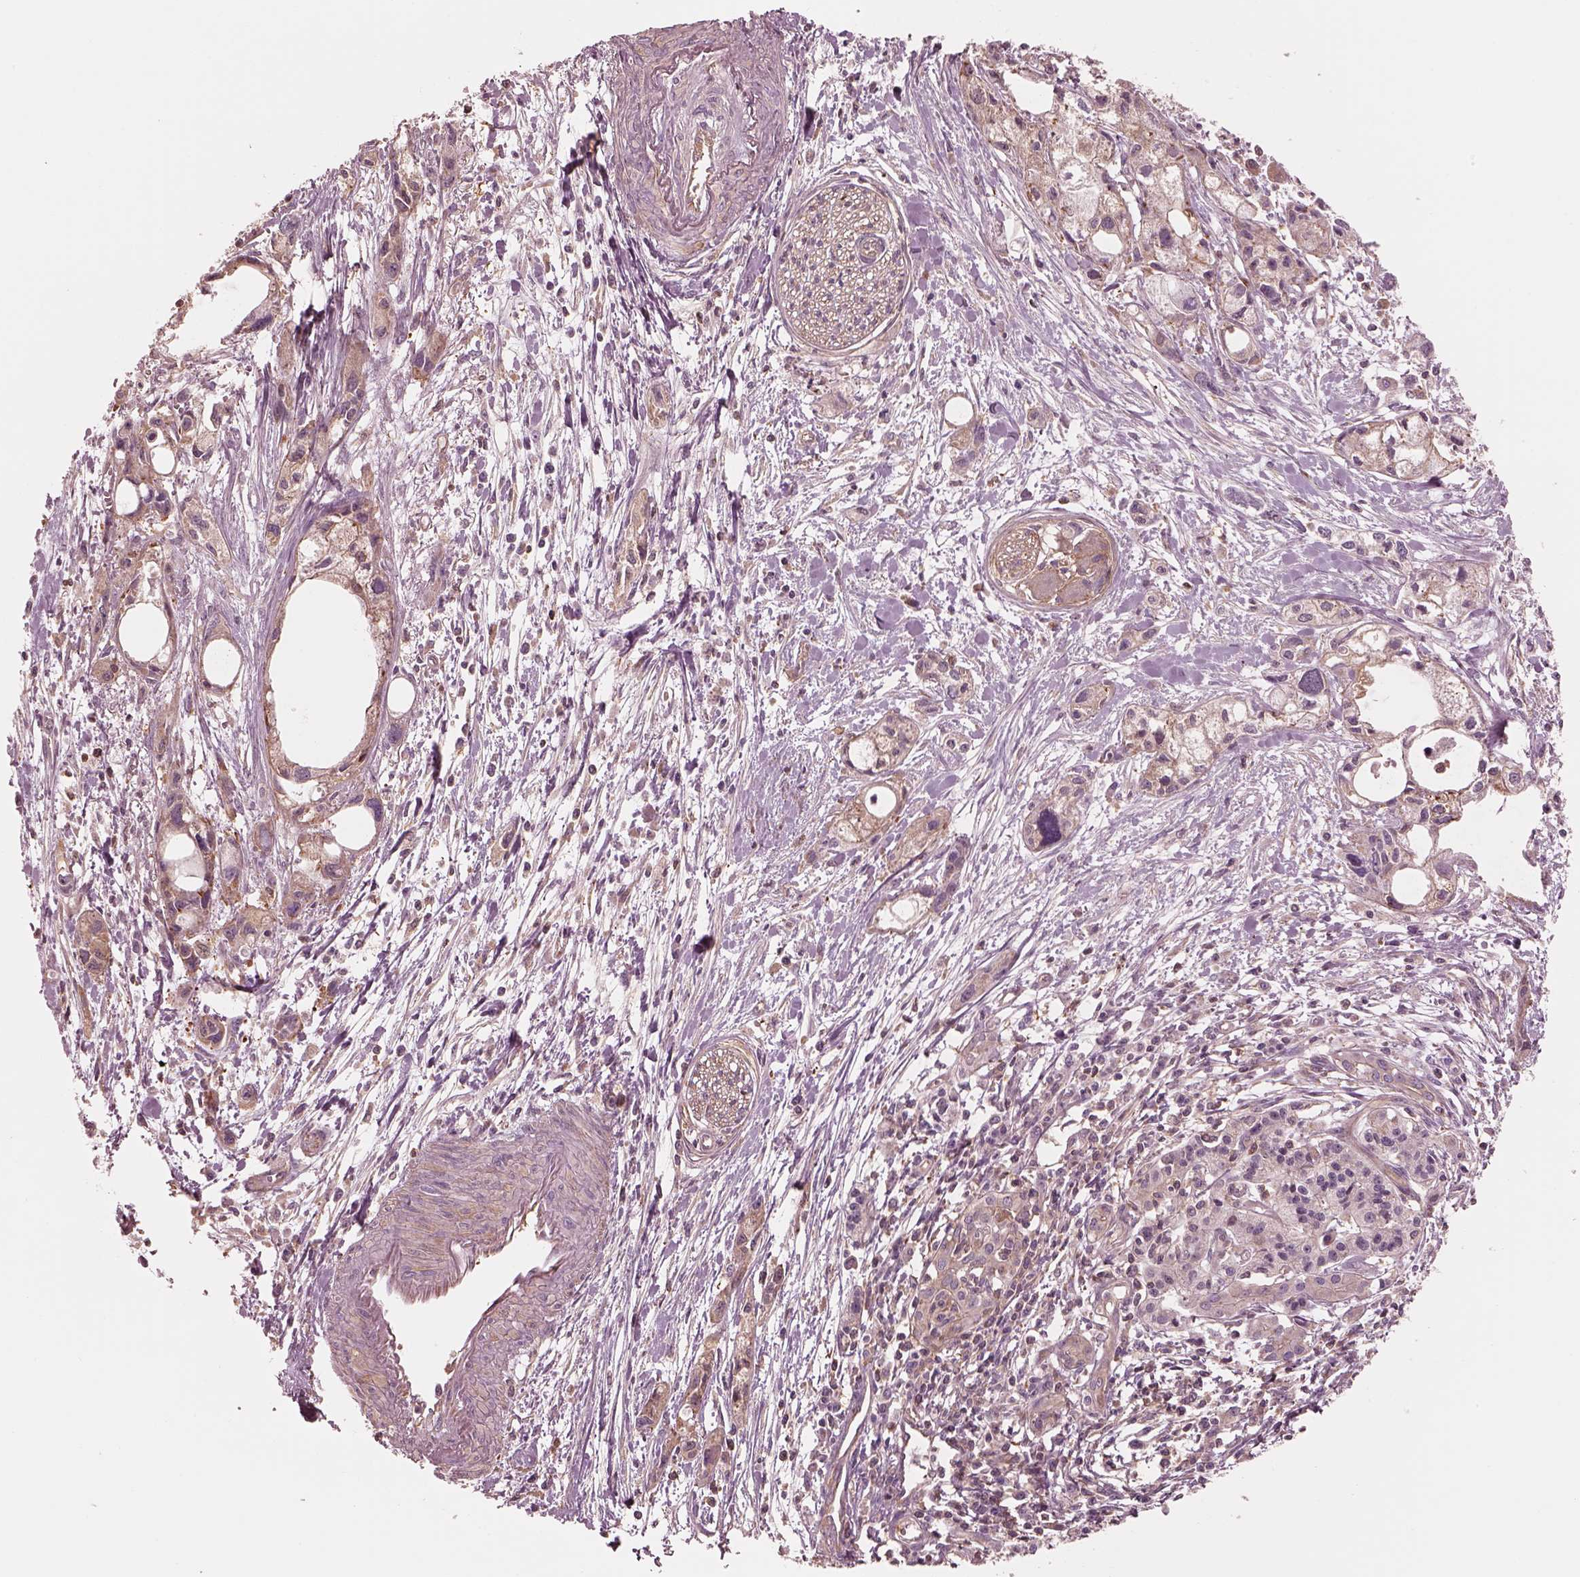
{"staining": {"intensity": "strong", "quantity": "<25%", "location": "cytoplasmic/membranous"}, "tissue": "pancreatic cancer", "cell_type": "Tumor cells", "image_type": "cancer", "snomed": [{"axis": "morphology", "description": "Adenocarcinoma, NOS"}, {"axis": "topography", "description": "Pancreas"}], "caption": "High-power microscopy captured an IHC histopathology image of pancreatic cancer (adenocarcinoma), revealing strong cytoplasmic/membranous expression in approximately <25% of tumor cells.", "gene": "STK33", "patient": {"sex": "female", "age": 61}}